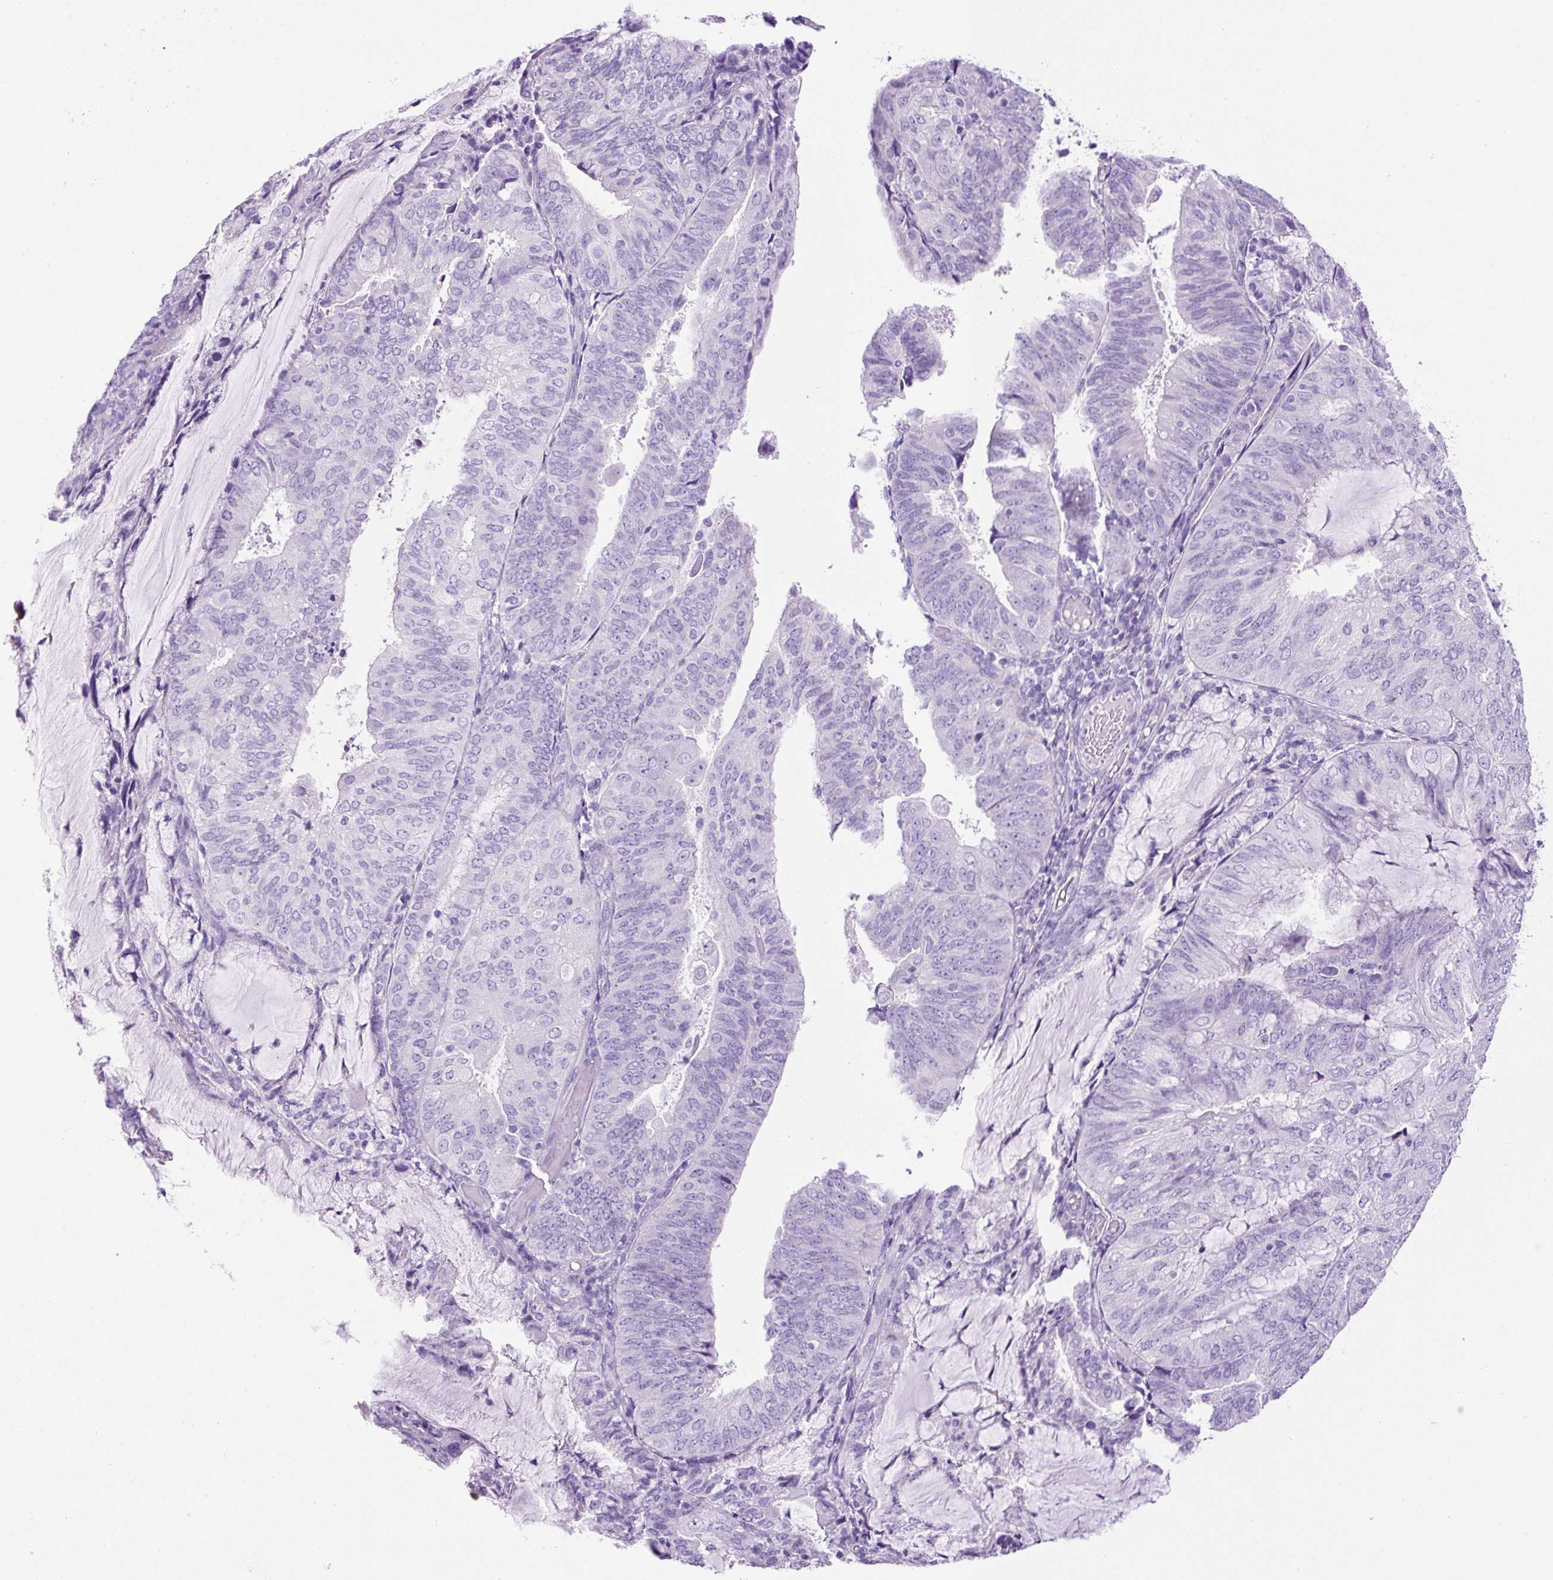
{"staining": {"intensity": "negative", "quantity": "none", "location": "none"}, "tissue": "endometrial cancer", "cell_type": "Tumor cells", "image_type": "cancer", "snomed": [{"axis": "morphology", "description": "Adenocarcinoma, NOS"}, {"axis": "topography", "description": "Endometrium"}], "caption": "The micrograph displays no significant staining in tumor cells of endometrial adenocarcinoma.", "gene": "PDIA2", "patient": {"sex": "female", "age": 81}}